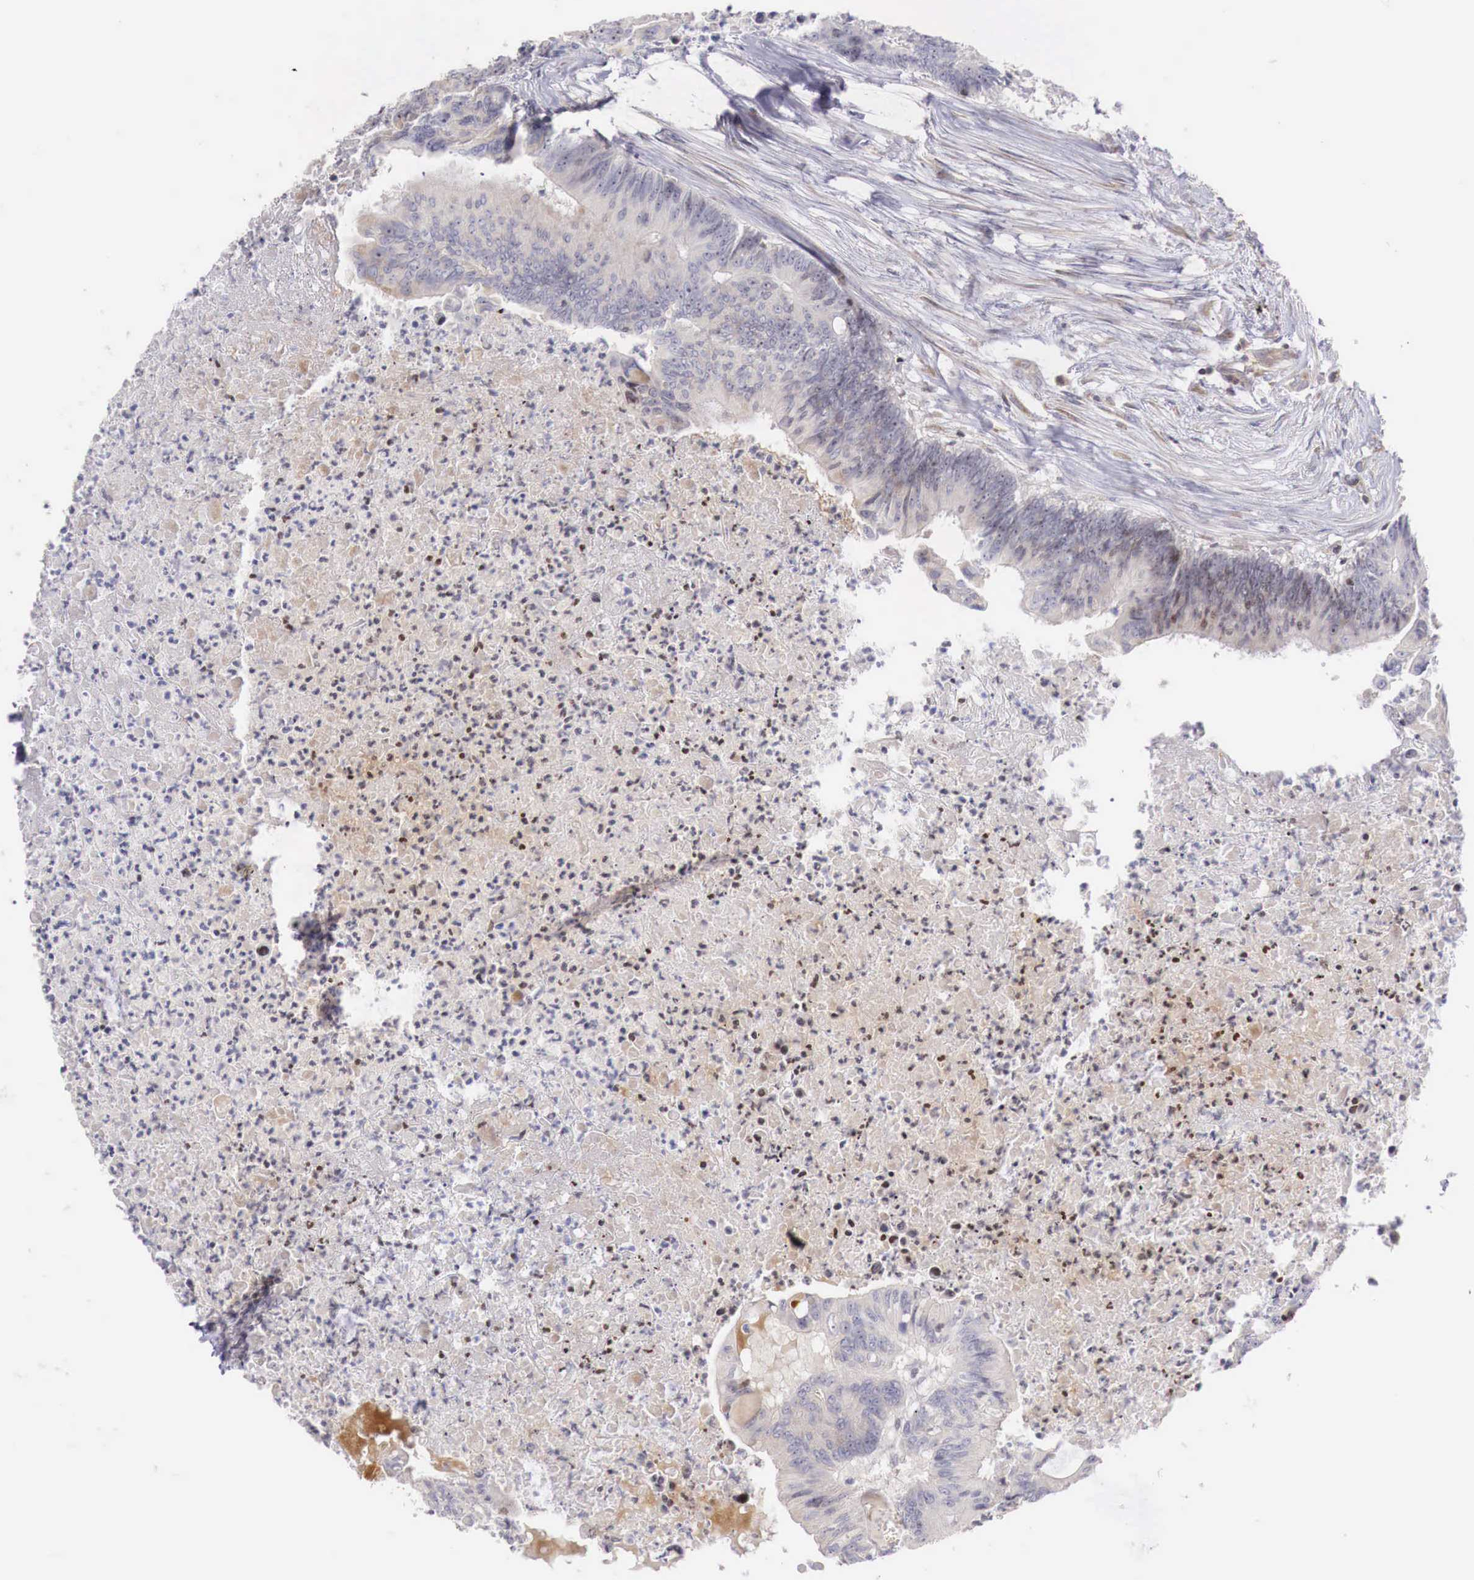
{"staining": {"intensity": "negative", "quantity": "none", "location": "none"}, "tissue": "colorectal cancer", "cell_type": "Tumor cells", "image_type": "cancer", "snomed": [{"axis": "morphology", "description": "Adenocarcinoma, NOS"}, {"axis": "topography", "description": "Colon"}], "caption": "IHC image of colorectal adenocarcinoma stained for a protein (brown), which demonstrates no staining in tumor cells. (DAB immunohistochemistry, high magnification).", "gene": "CLCN5", "patient": {"sex": "male", "age": 65}}